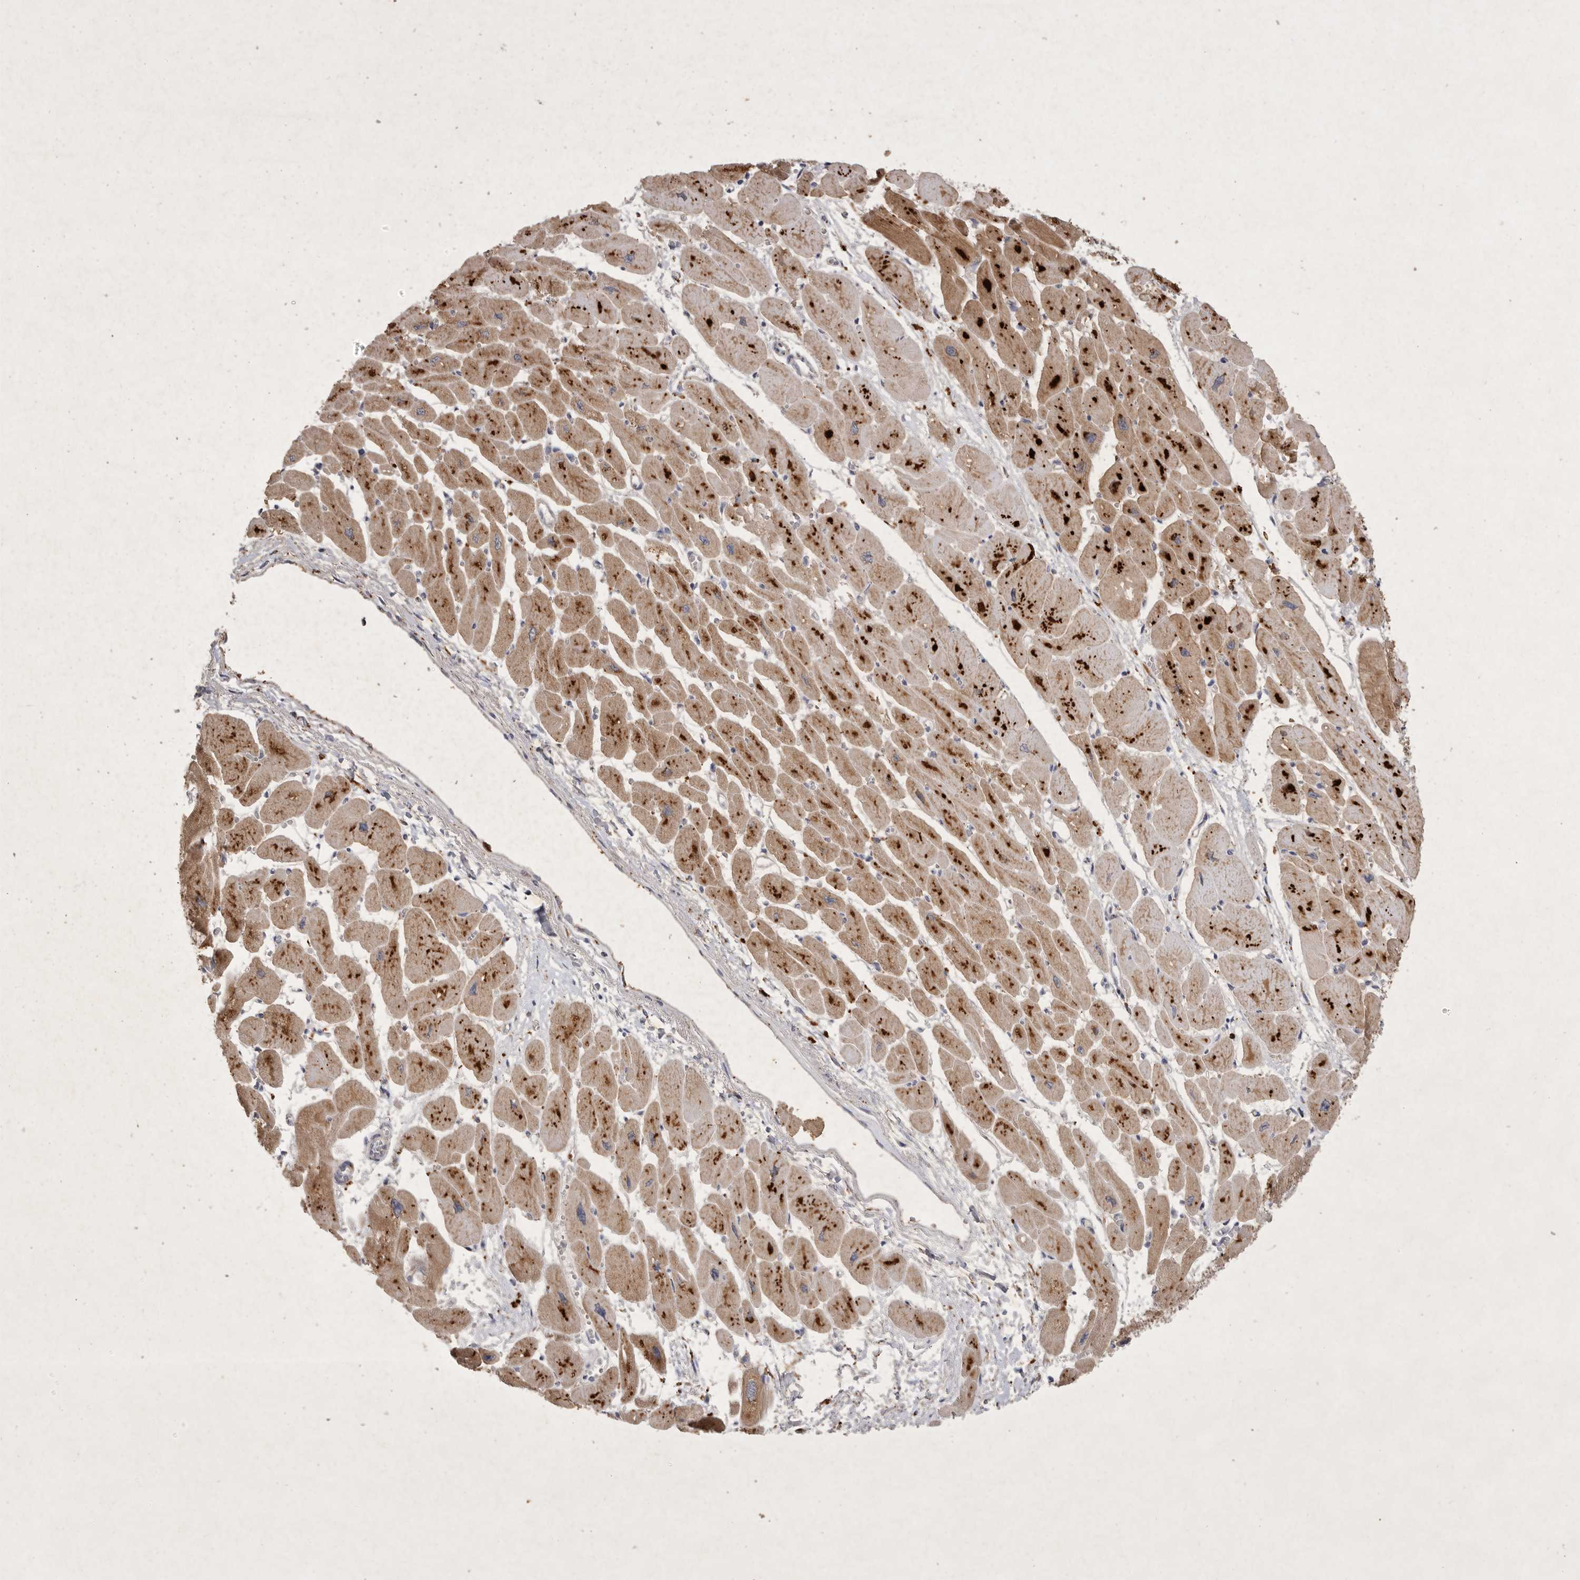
{"staining": {"intensity": "strong", "quantity": ">75%", "location": "cytoplasmic/membranous"}, "tissue": "heart muscle", "cell_type": "Cardiomyocytes", "image_type": "normal", "snomed": [{"axis": "morphology", "description": "Normal tissue, NOS"}, {"axis": "topography", "description": "Heart"}], "caption": "The photomicrograph reveals staining of benign heart muscle, revealing strong cytoplasmic/membranous protein expression (brown color) within cardiomyocytes. Nuclei are stained in blue.", "gene": "MRPL41", "patient": {"sex": "female", "age": 54}}